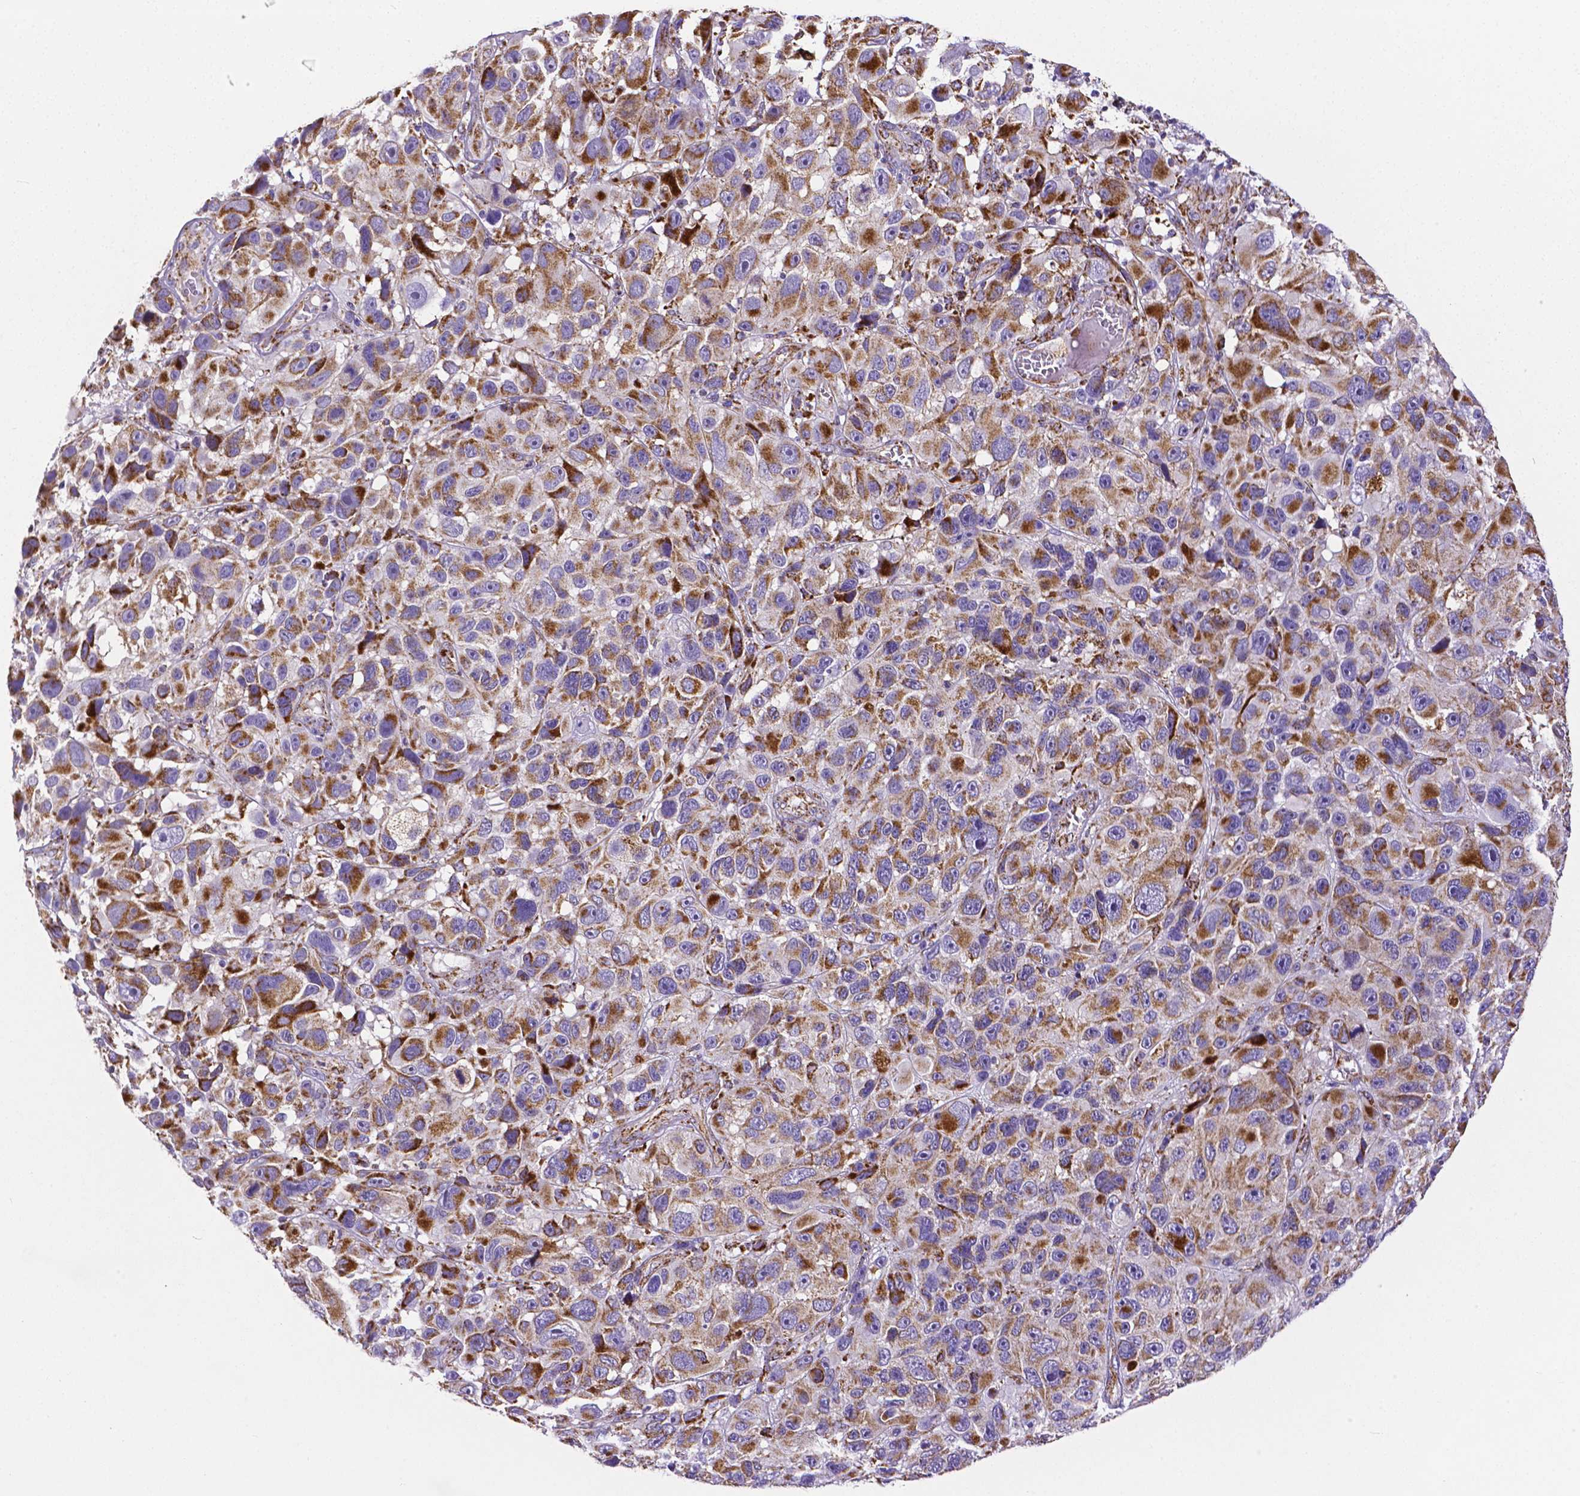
{"staining": {"intensity": "strong", "quantity": "25%-75%", "location": "cytoplasmic/membranous"}, "tissue": "melanoma", "cell_type": "Tumor cells", "image_type": "cancer", "snomed": [{"axis": "morphology", "description": "Malignant melanoma, NOS"}, {"axis": "topography", "description": "Skin"}], "caption": "Malignant melanoma tissue displays strong cytoplasmic/membranous expression in approximately 25%-75% of tumor cells, visualized by immunohistochemistry.", "gene": "MACC1", "patient": {"sex": "male", "age": 53}}